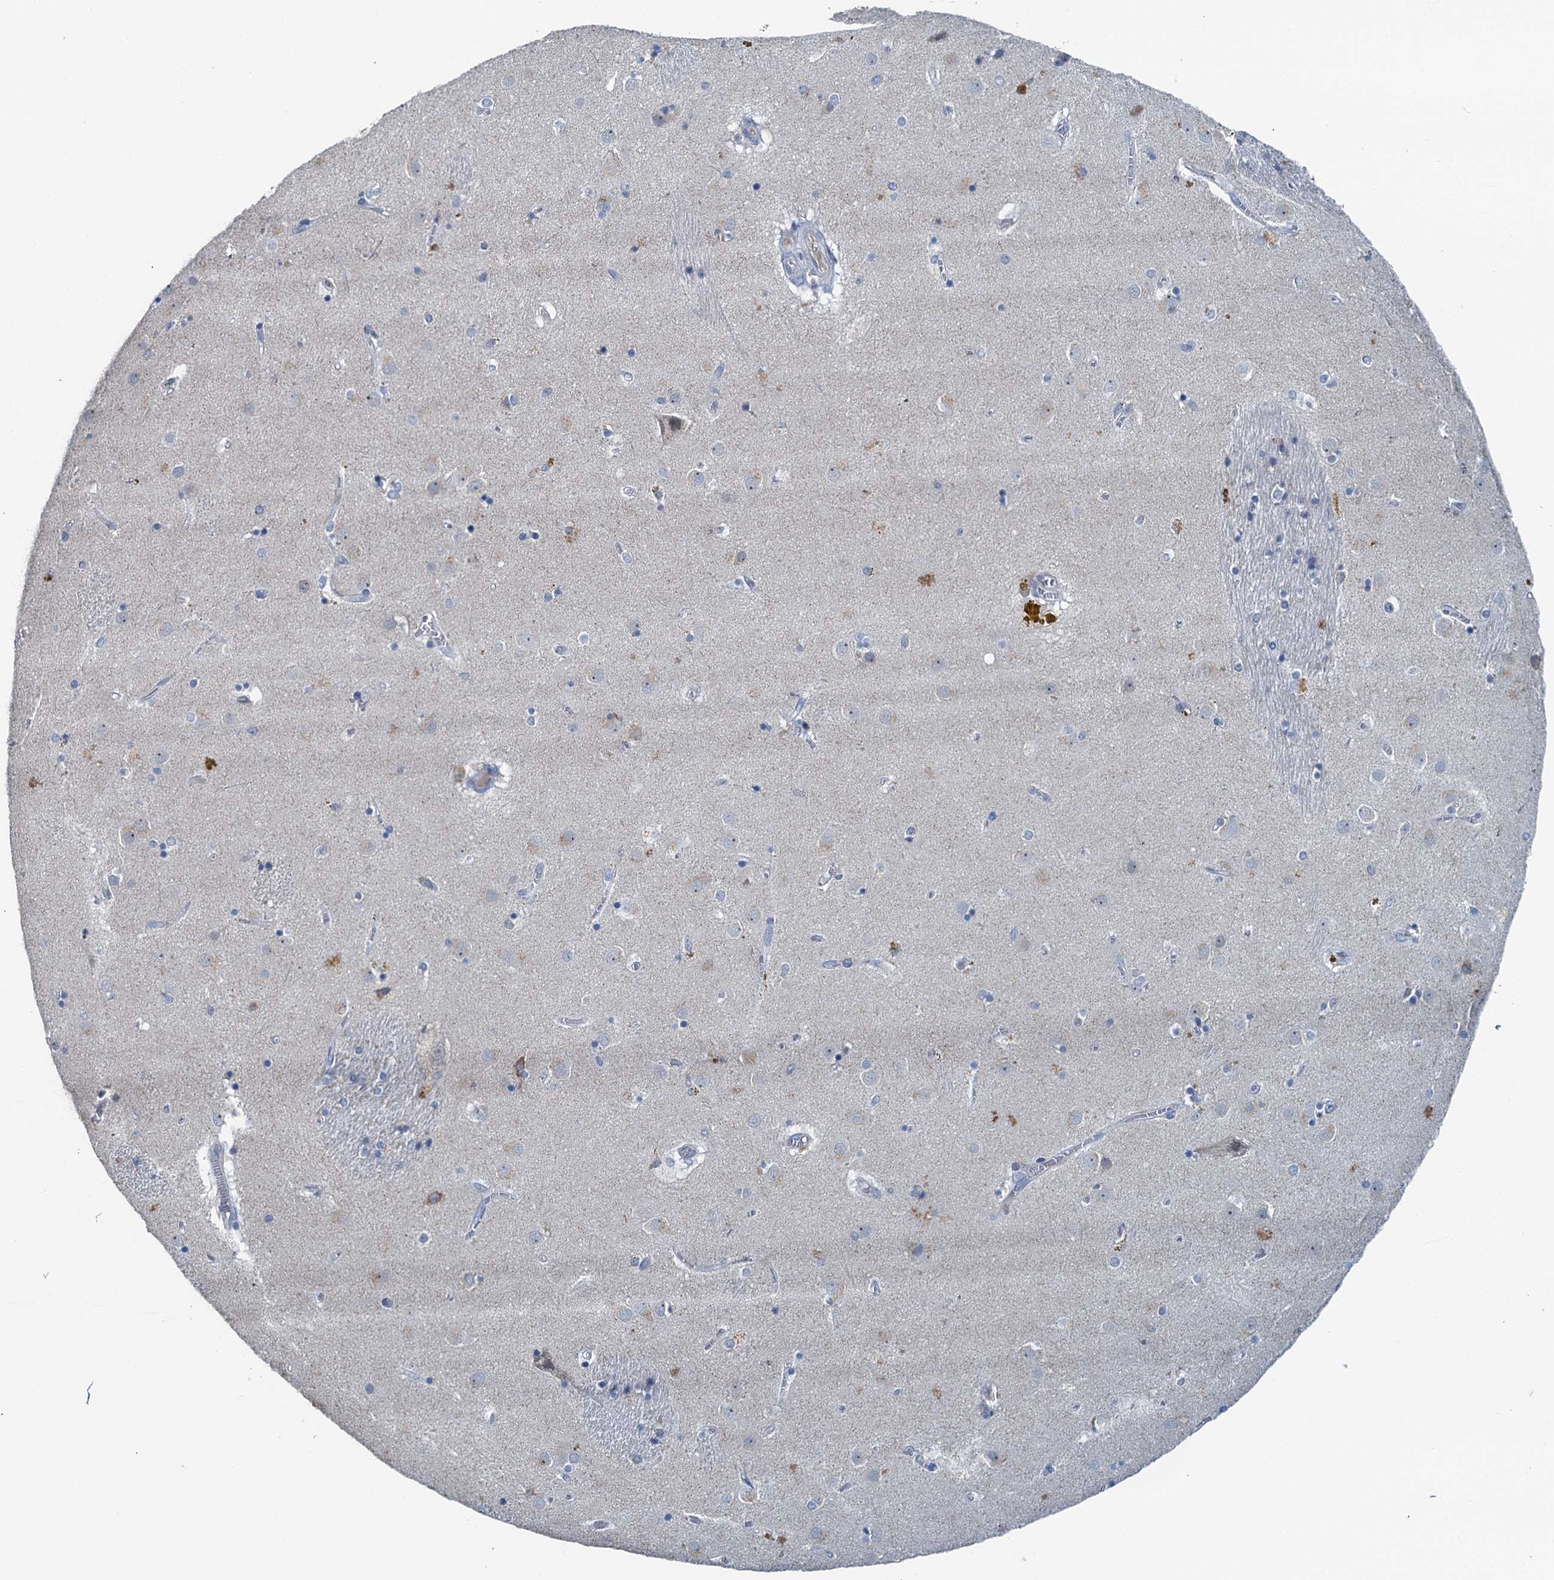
{"staining": {"intensity": "negative", "quantity": "none", "location": "none"}, "tissue": "caudate", "cell_type": "Glial cells", "image_type": "normal", "snomed": [{"axis": "morphology", "description": "Normal tissue, NOS"}, {"axis": "topography", "description": "Lateral ventricle wall"}], "caption": "IHC photomicrograph of normal caudate: caudate stained with DAB (3,3'-diaminobenzidine) demonstrates no significant protein positivity in glial cells.", "gene": "THAP10", "patient": {"sex": "male", "age": 70}}